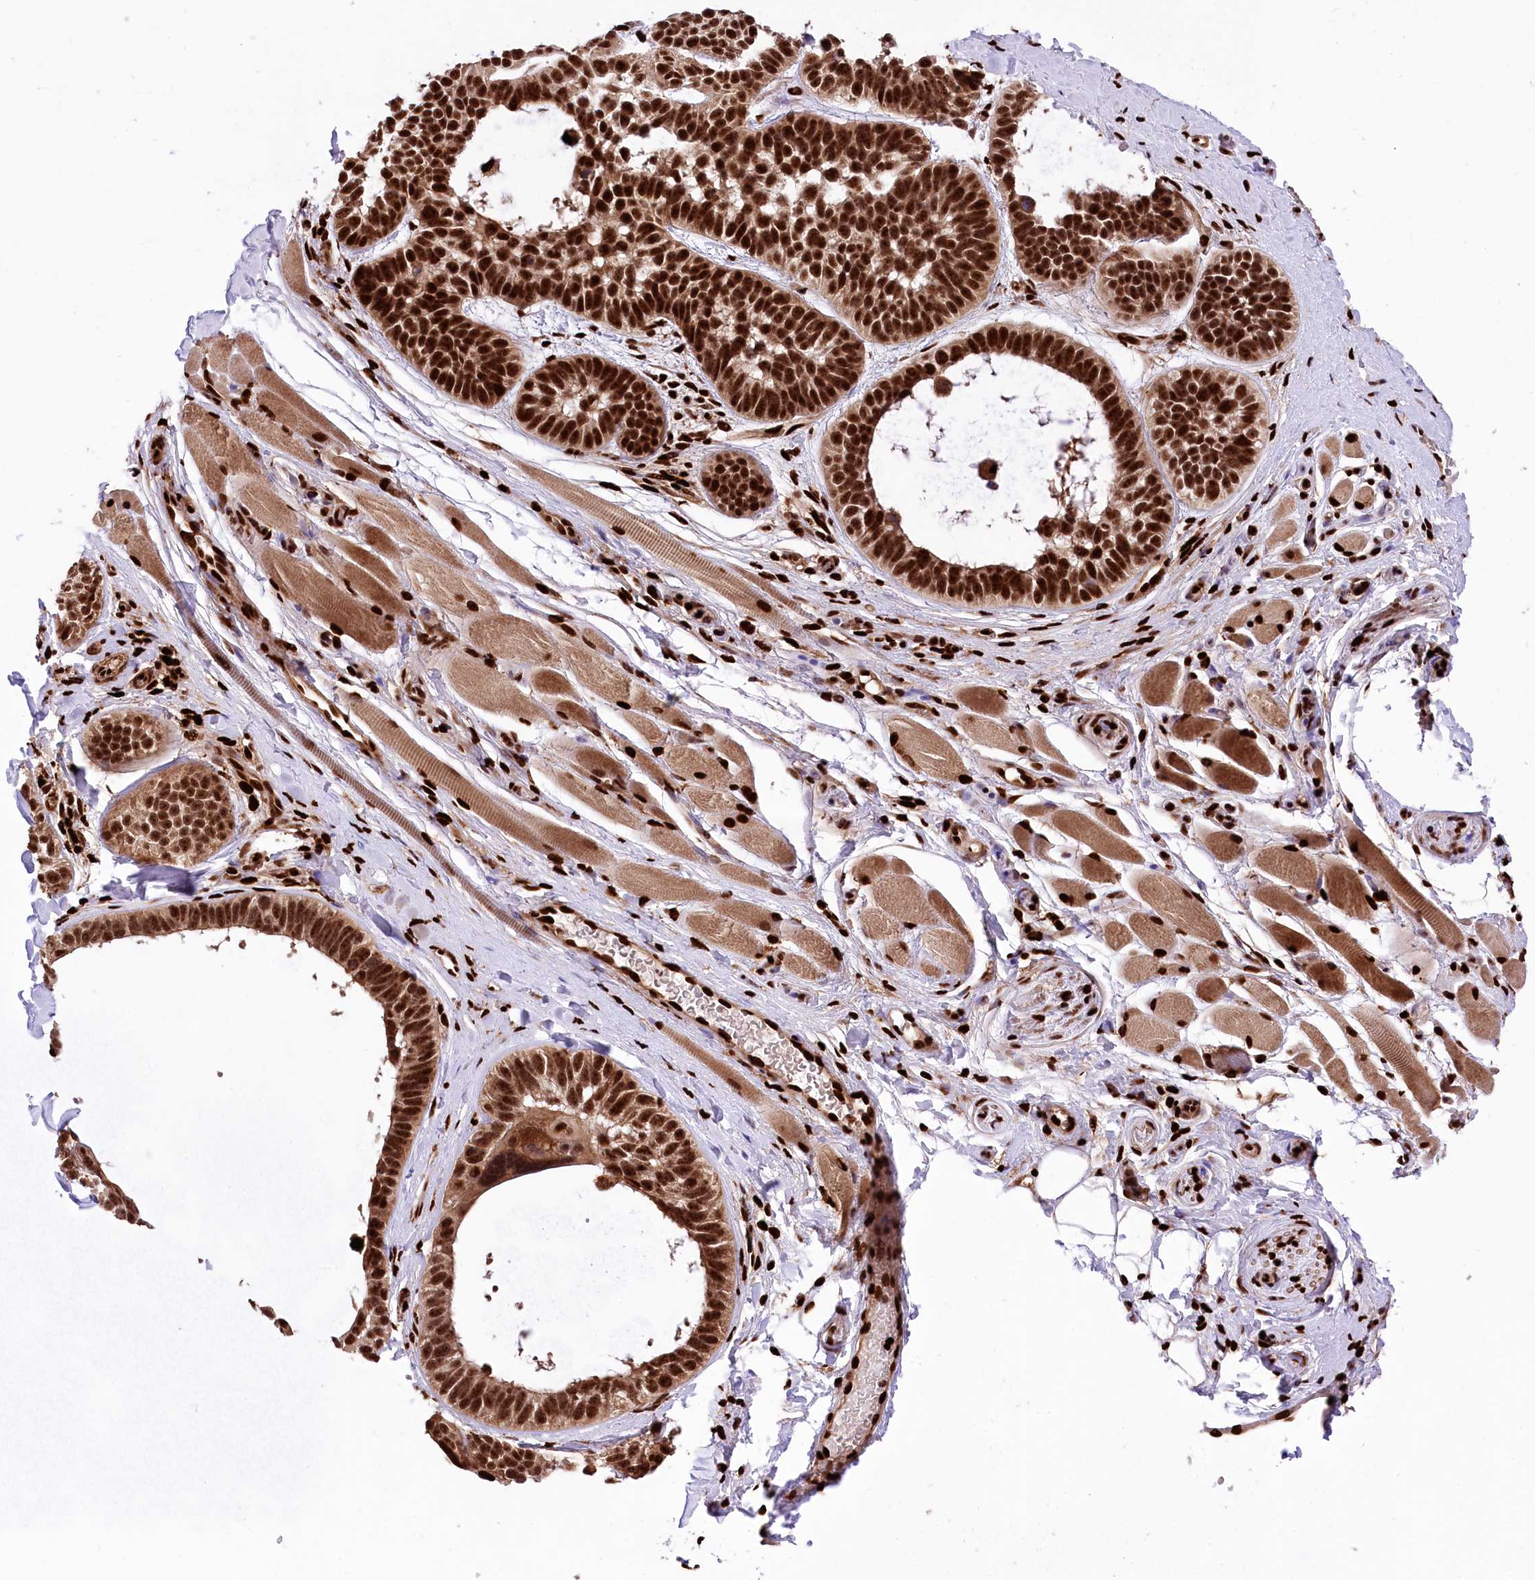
{"staining": {"intensity": "strong", "quantity": ">75%", "location": "cytoplasmic/membranous,nuclear"}, "tissue": "skin cancer", "cell_type": "Tumor cells", "image_type": "cancer", "snomed": [{"axis": "morphology", "description": "Basal cell carcinoma"}, {"axis": "topography", "description": "Skin"}], "caption": "Protein expression analysis of skin cancer shows strong cytoplasmic/membranous and nuclear positivity in about >75% of tumor cells.", "gene": "FIGN", "patient": {"sex": "male", "age": 62}}